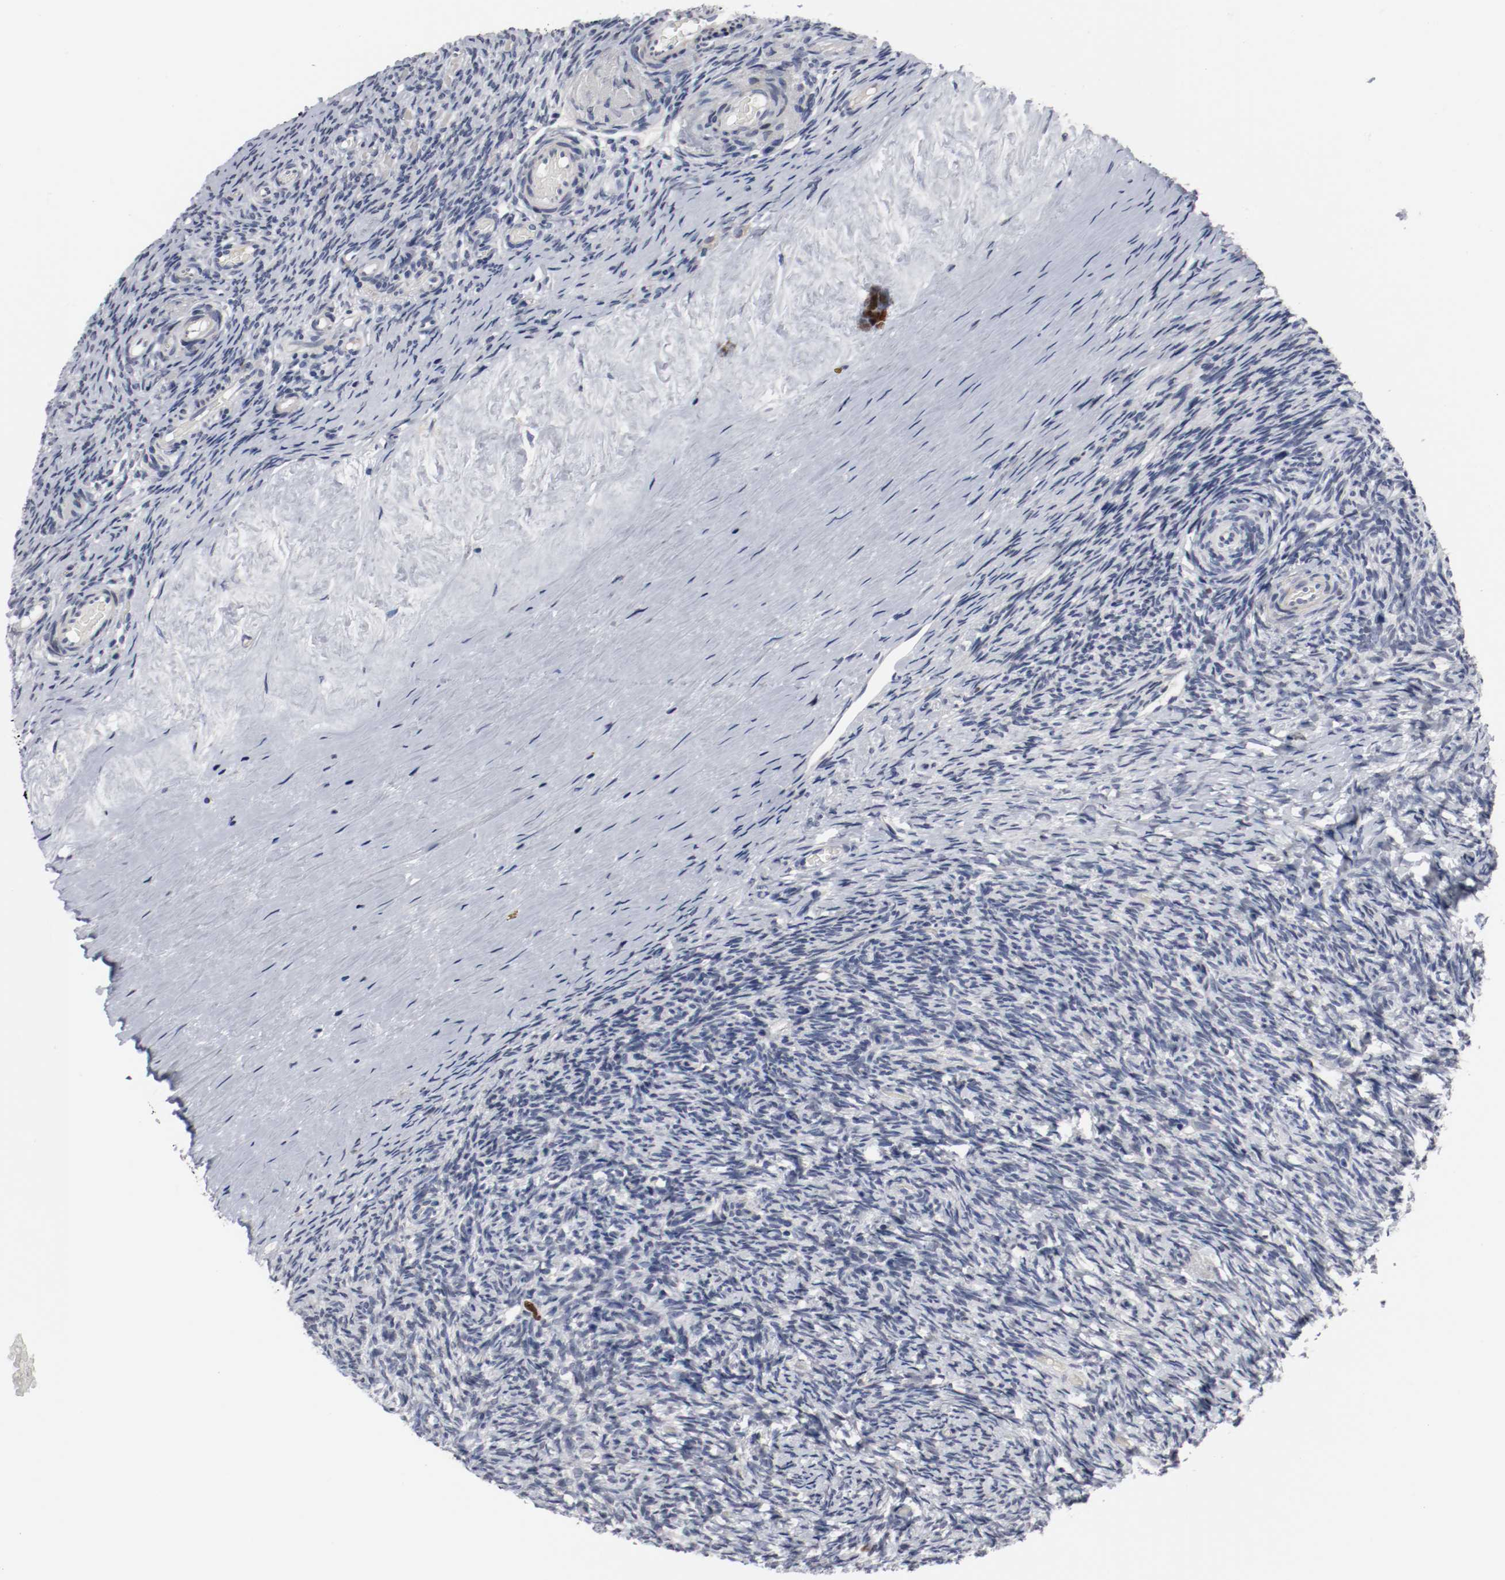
{"staining": {"intensity": "negative", "quantity": "none", "location": "none"}, "tissue": "ovary", "cell_type": "Follicle cells", "image_type": "normal", "snomed": [{"axis": "morphology", "description": "Normal tissue, NOS"}, {"axis": "topography", "description": "Ovary"}], "caption": "The histopathology image demonstrates no staining of follicle cells in normal ovary.", "gene": "MCM6", "patient": {"sex": "female", "age": 60}}